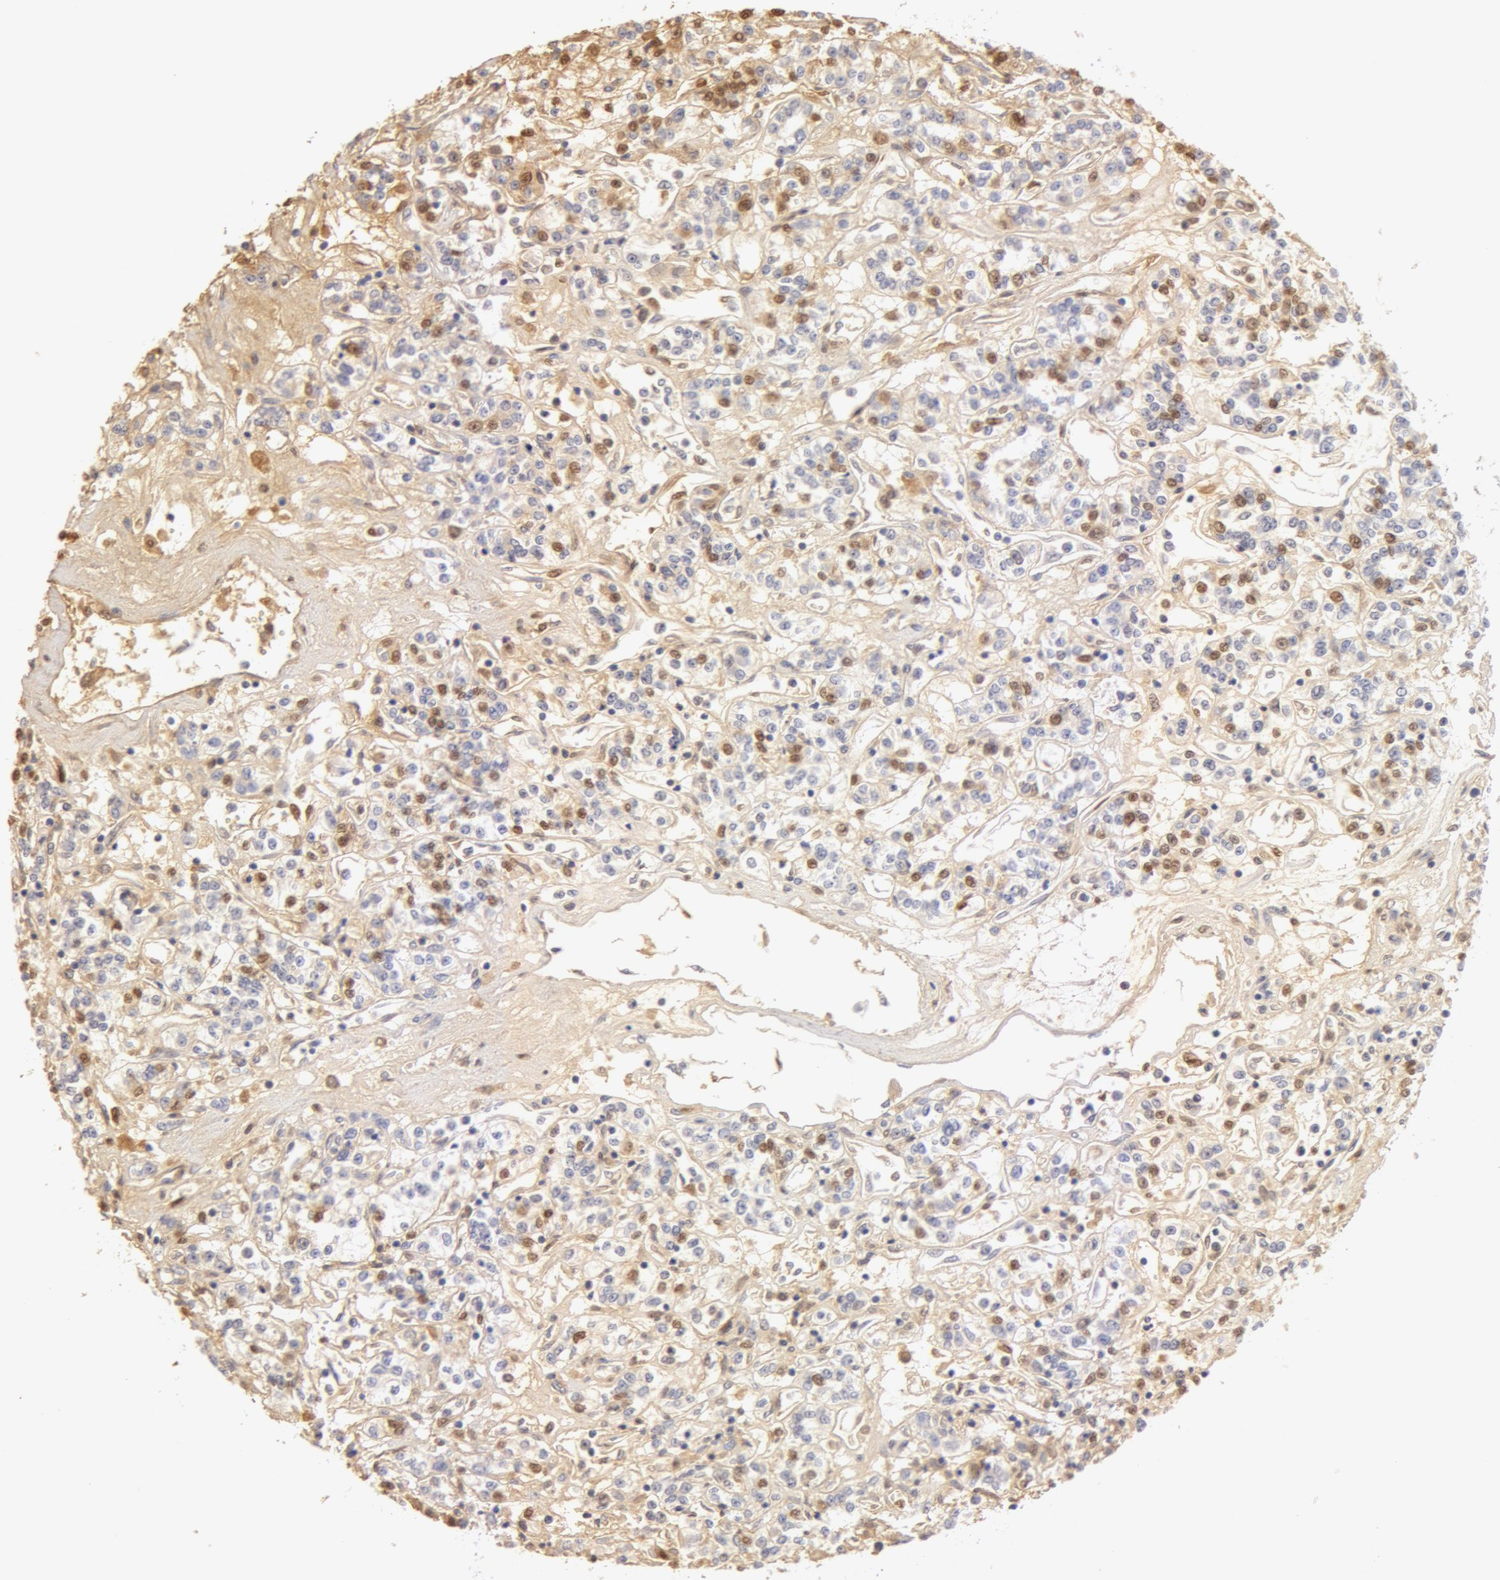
{"staining": {"intensity": "weak", "quantity": "25%-75%", "location": "cytoplasmic/membranous,nuclear"}, "tissue": "renal cancer", "cell_type": "Tumor cells", "image_type": "cancer", "snomed": [{"axis": "morphology", "description": "Adenocarcinoma, NOS"}, {"axis": "topography", "description": "Kidney"}], "caption": "A brown stain shows weak cytoplasmic/membranous and nuclear staining of a protein in renal cancer tumor cells.", "gene": "TF", "patient": {"sex": "female", "age": 76}}